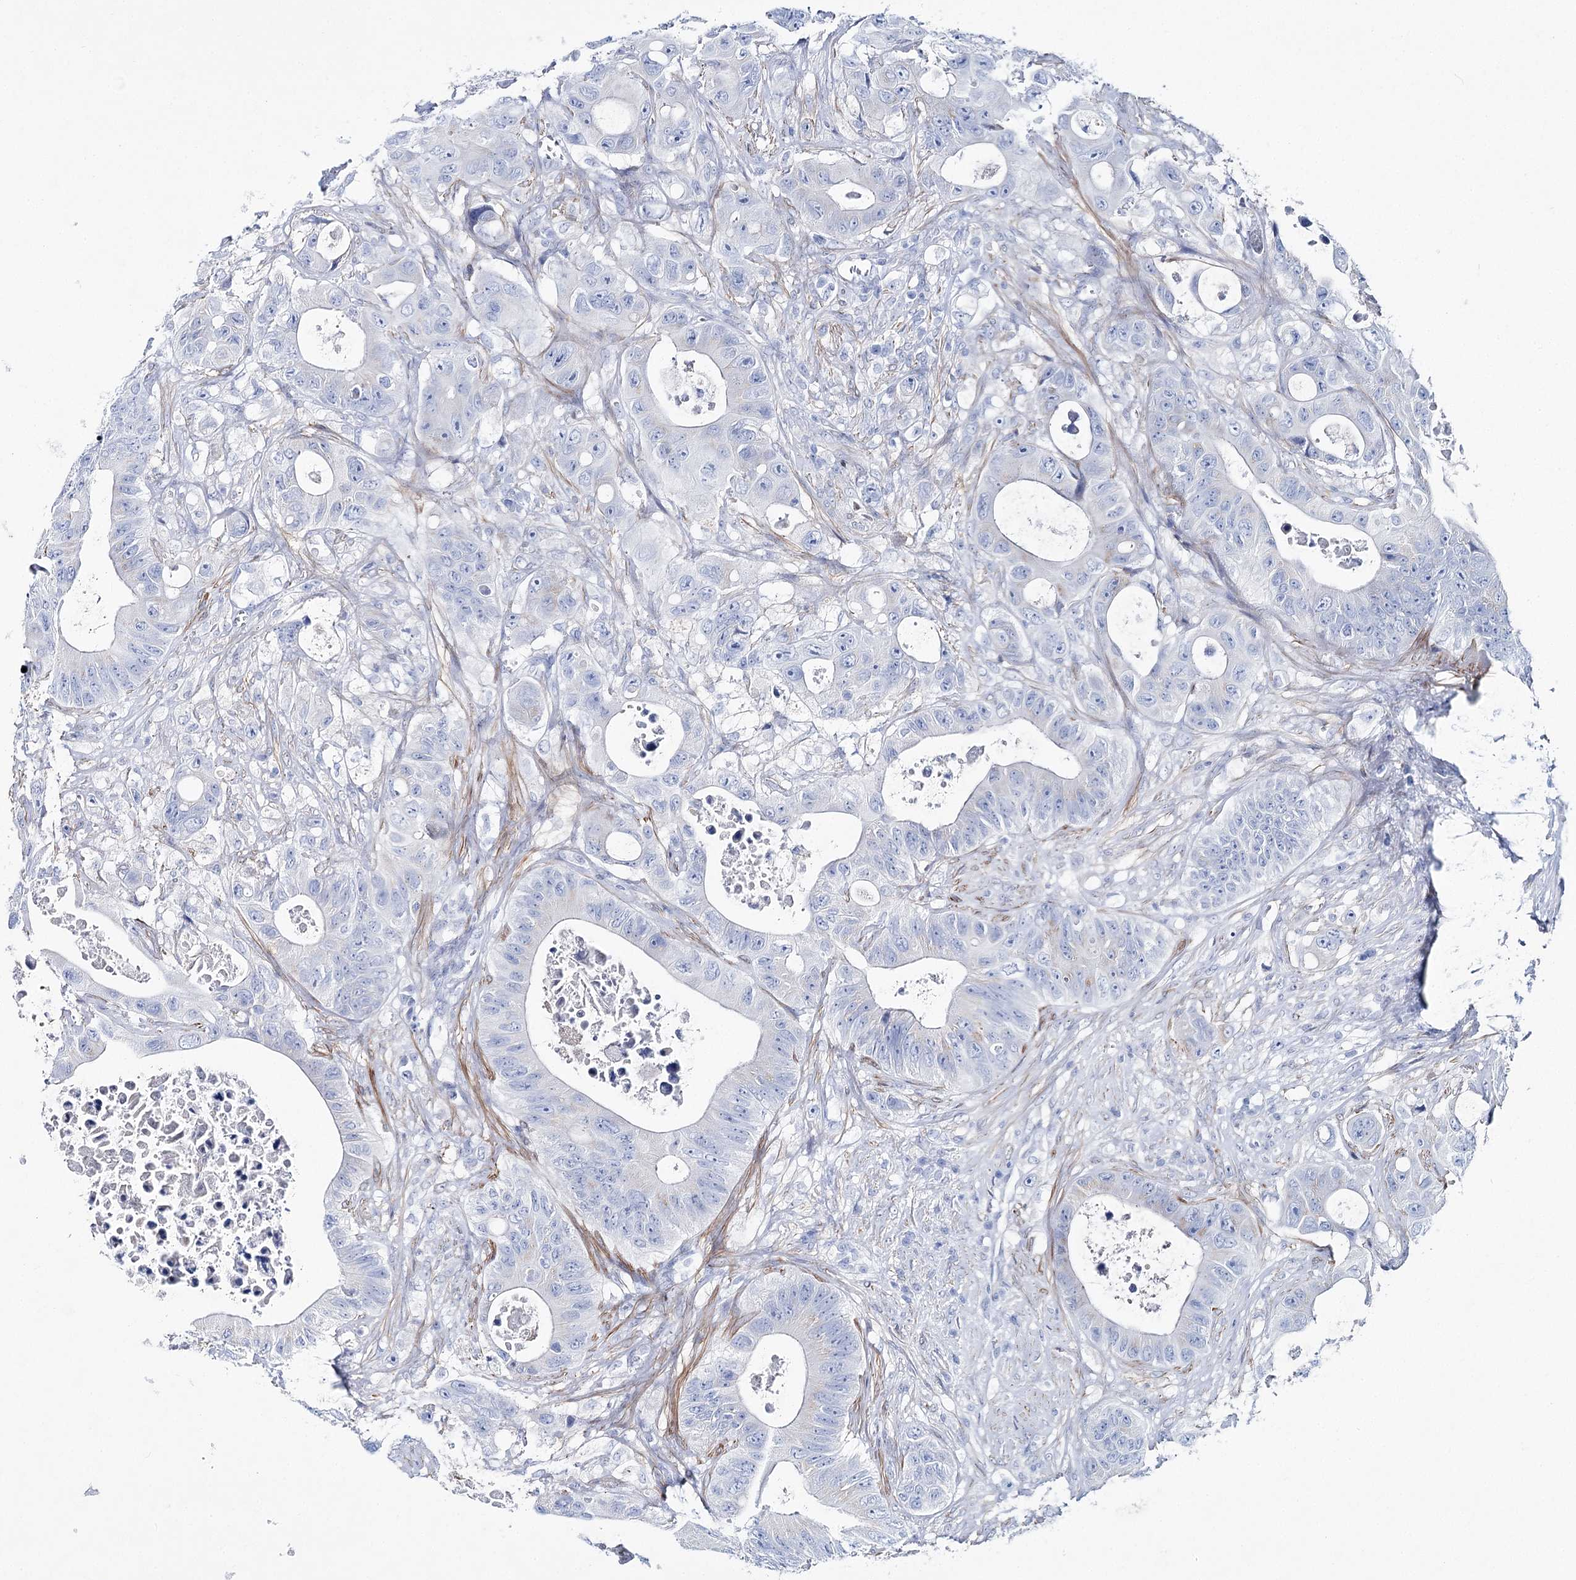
{"staining": {"intensity": "negative", "quantity": "none", "location": "none"}, "tissue": "colorectal cancer", "cell_type": "Tumor cells", "image_type": "cancer", "snomed": [{"axis": "morphology", "description": "Adenocarcinoma, NOS"}, {"axis": "topography", "description": "Colon"}], "caption": "IHC histopathology image of neoplastic tissue: human colorectal adenocarcinoma stained with DAB (3,3'-diaminobenzidine) demonstrates no significant protein expression in tumor cells.", "gene": "ANKRD23", "patient": {"sex": "female", "age": 46}}